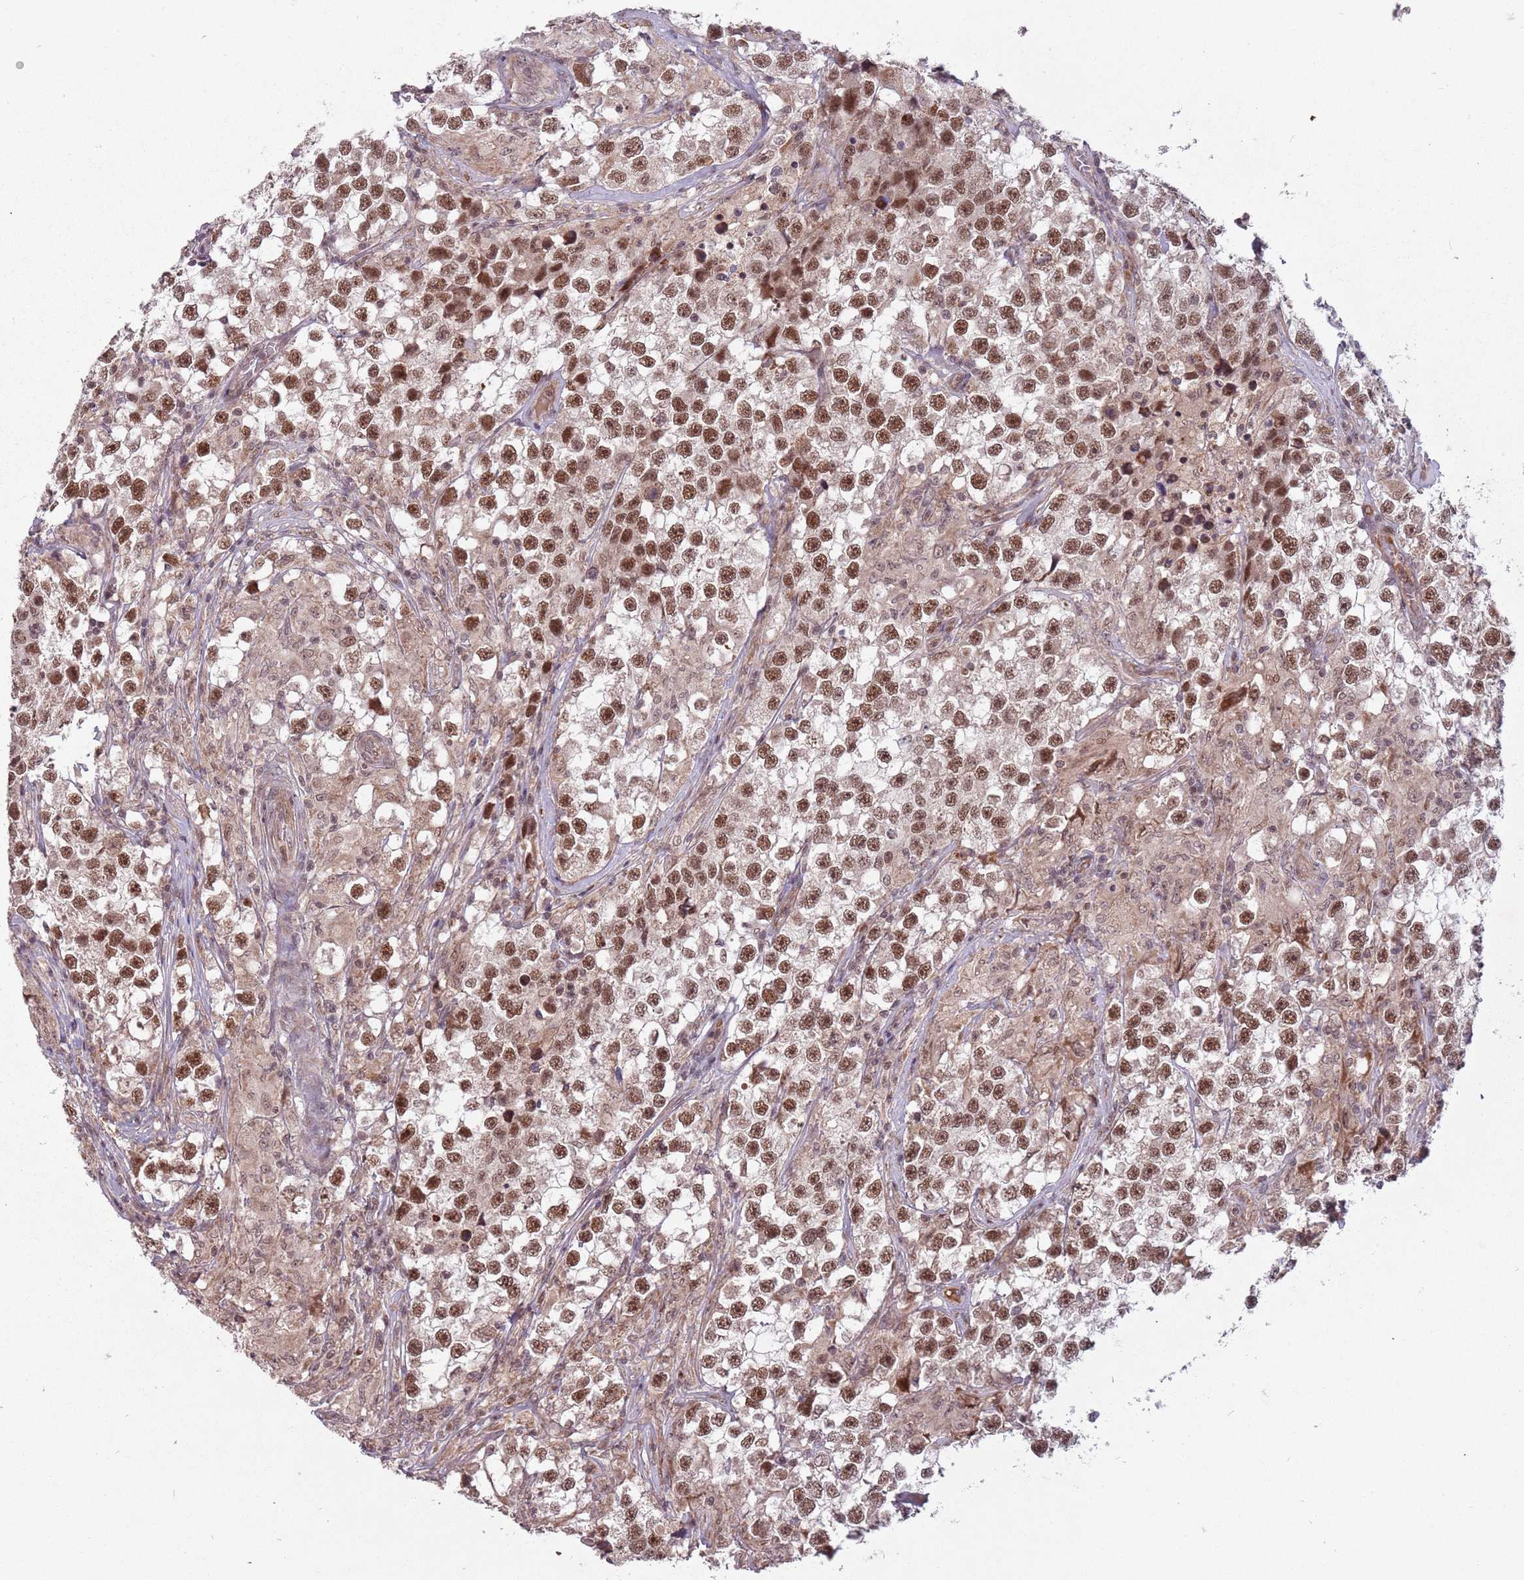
{"staining": {"intensity": "moderate", "quantity": ">75%", "location": "nuclear"}, "tissue": "testis cancer", "cell_type": "Tumor cells", "image_type": "cancer", "snomed": [{"axis": "morphology", "description": "Seminoma, NOS"}, {"axis": "topography", "description": "Testis"}], "caption": "There is medium levels of moderate nuclear staining in tumor cells of testis cancer (seminoma), as demonstrated by immunohistochemical staining (brown color).", "gene": "SUDS3", "patient": {"sex": "male", "age": 46}}